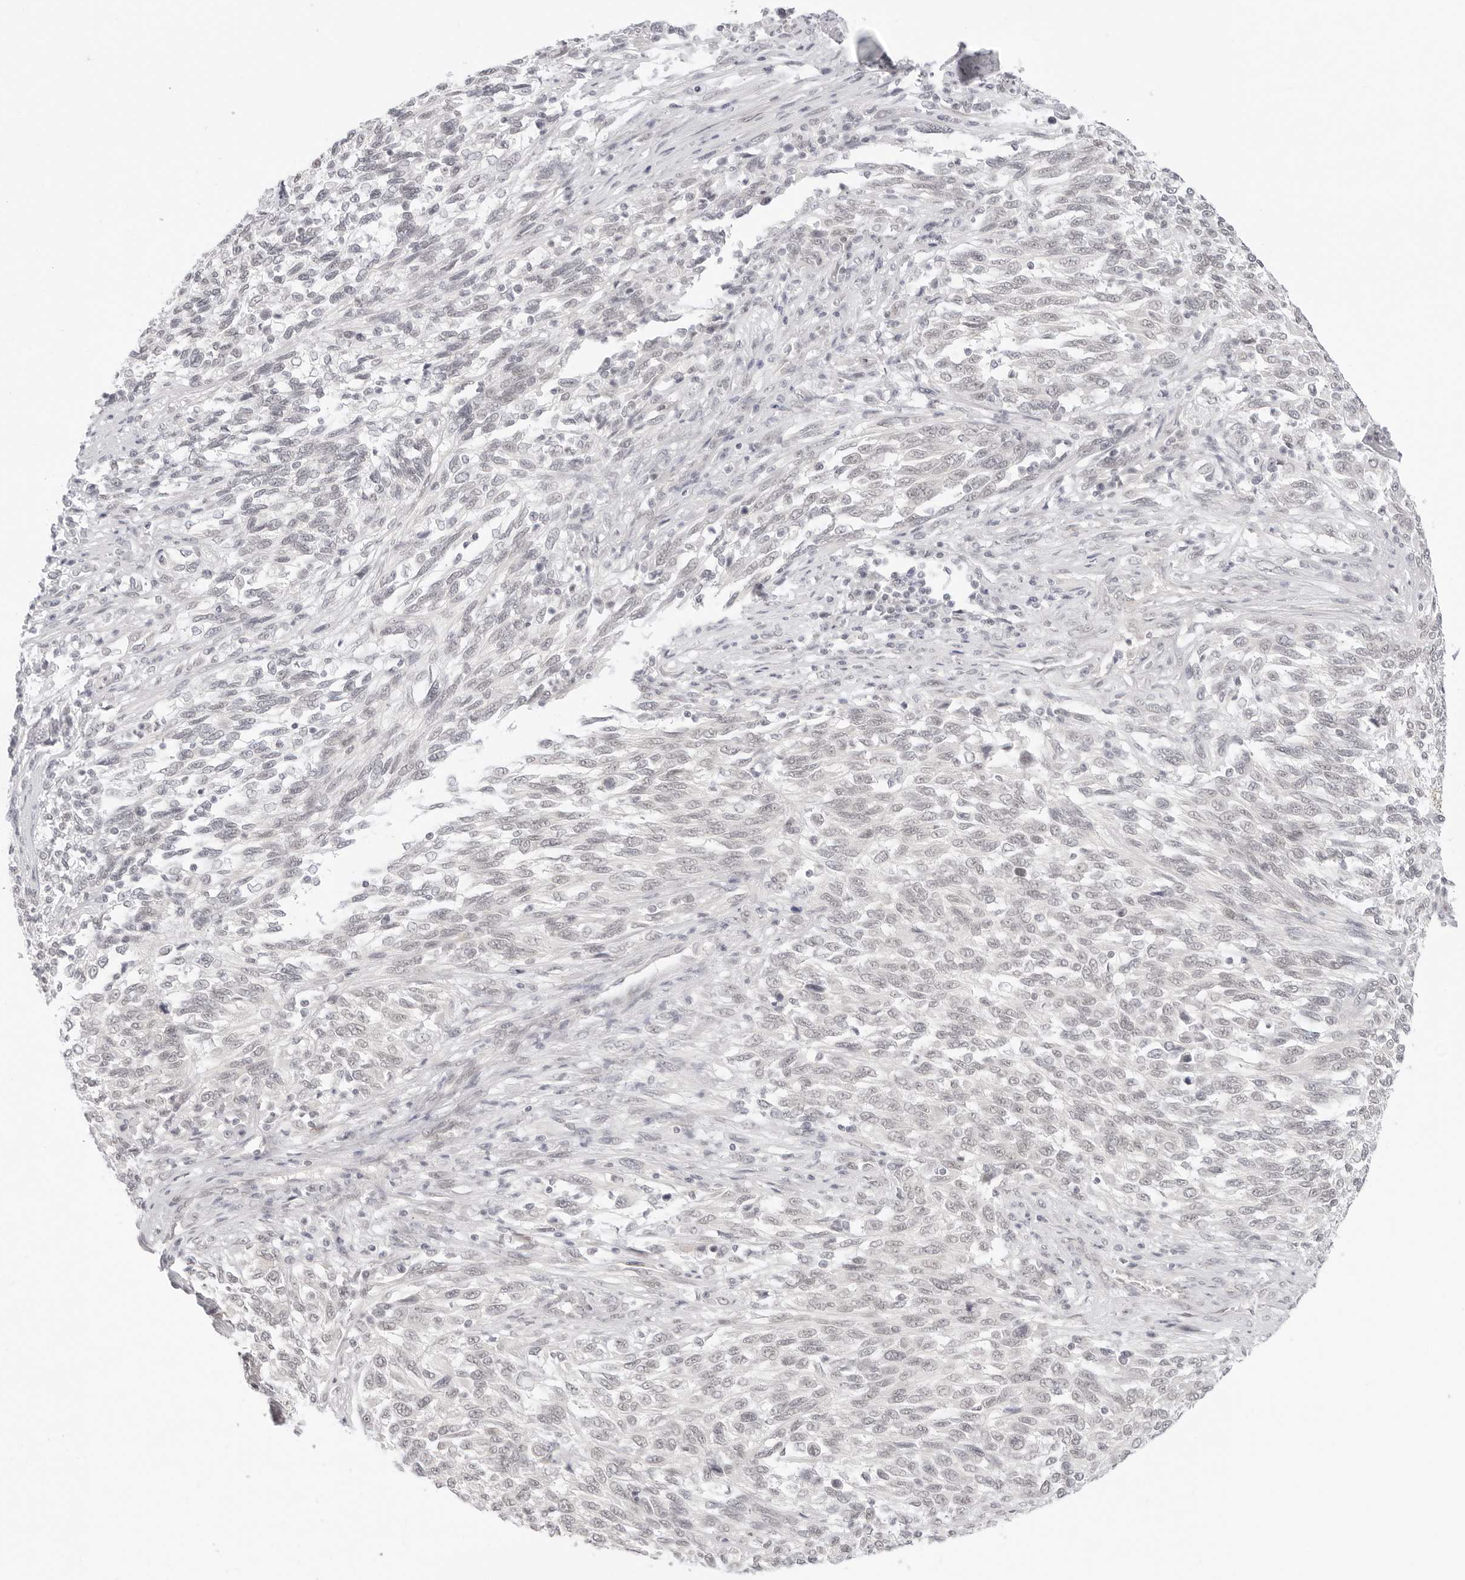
{"staining": {"intensity": "weak", "quantity": "25%-75%", "location": "nuclear"}, "tissue": "melanoma", "cell_type": "Tumor cells", "image_type": "cancer", "snomed": [{"axis": "morphology", "description": "Malignant melanoma, Metastatic site"}, {"axis": "topography", "description": "Lymph node"}], "caption": "The immunohistochemical stain highlights weak nuclear positivity in tumor cells of melanoma tissue.", "gene": "MED18", "patient": {"sex": "male", "age": 61}}